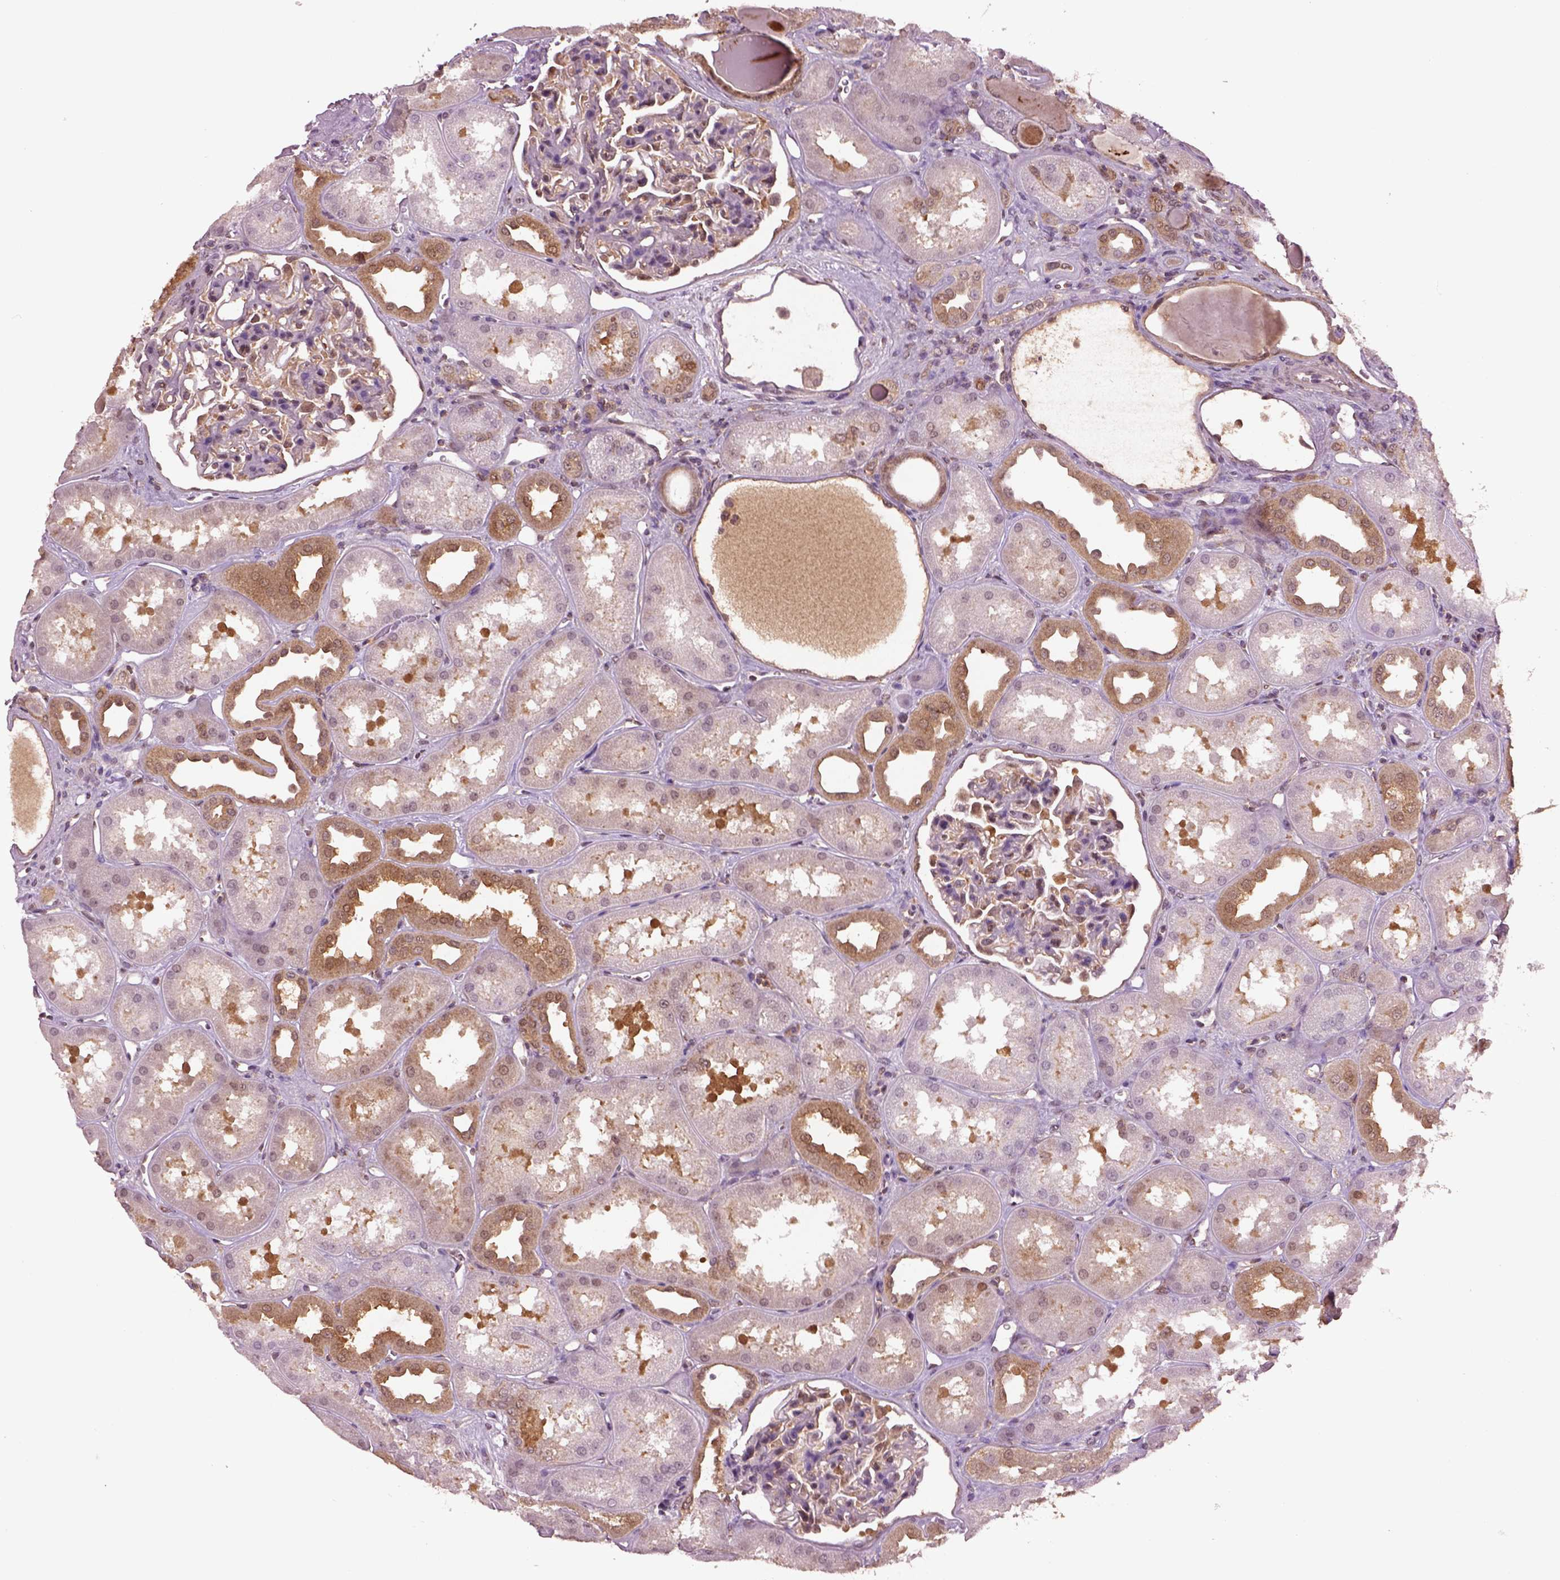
{"staining": {"intensity": "moderate", "quantity": "<25%", "location": "cytoplasmic/membranous"}, "tissue": "kidney", "cell_type": "Cells in glomeruli", "image_type": "normal", "snomed": [{"axis": "morphology", "description": "Normal tissue, NOS"}, {"axis": "topography", "description": "Kidney"}], "caption": "Protein staining demonstrates moderate cytoplasmic/membranous expression in approximately <25% of cells in glomeruli in unremarkable kidney.", "gene": "MDP1", "patient": {"sex": "male", "age": 61}}